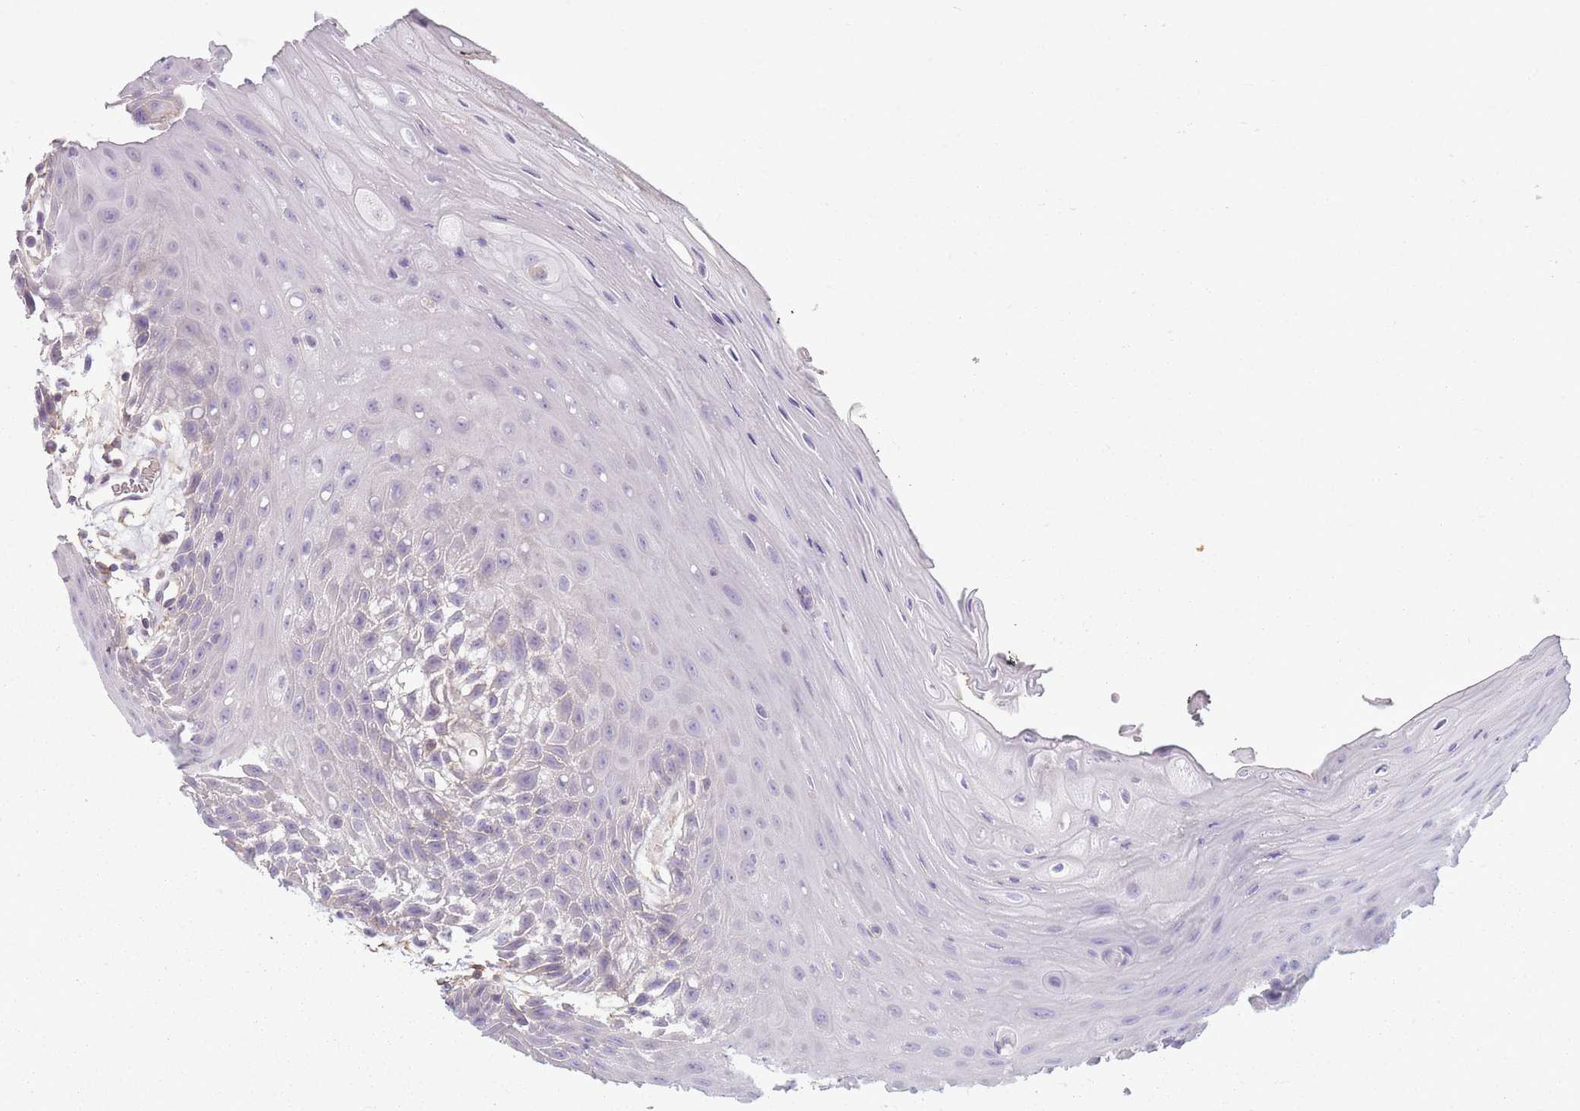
{"staining": {"intensity": "negative", "quantity": "none", "location": "none"}, "tissue": "oral mucosa", "cell_type": "Squamous epithelial cells", "image_type": "normal", "snomed": [{"axis": "morphology", "description": "Normal tissue, NOS"}, {"axis": "topography", "description": "Oral tissue"}, {"axis": "topography", "description": "Tounge, NOS"}], "caption": "Immunohistochemical staining of unremarkable oral mucosa reveals no significant staining in squamous epithelial cells.", "gene": "ADD1", "patient": {"sex": "female", "age": 59}}